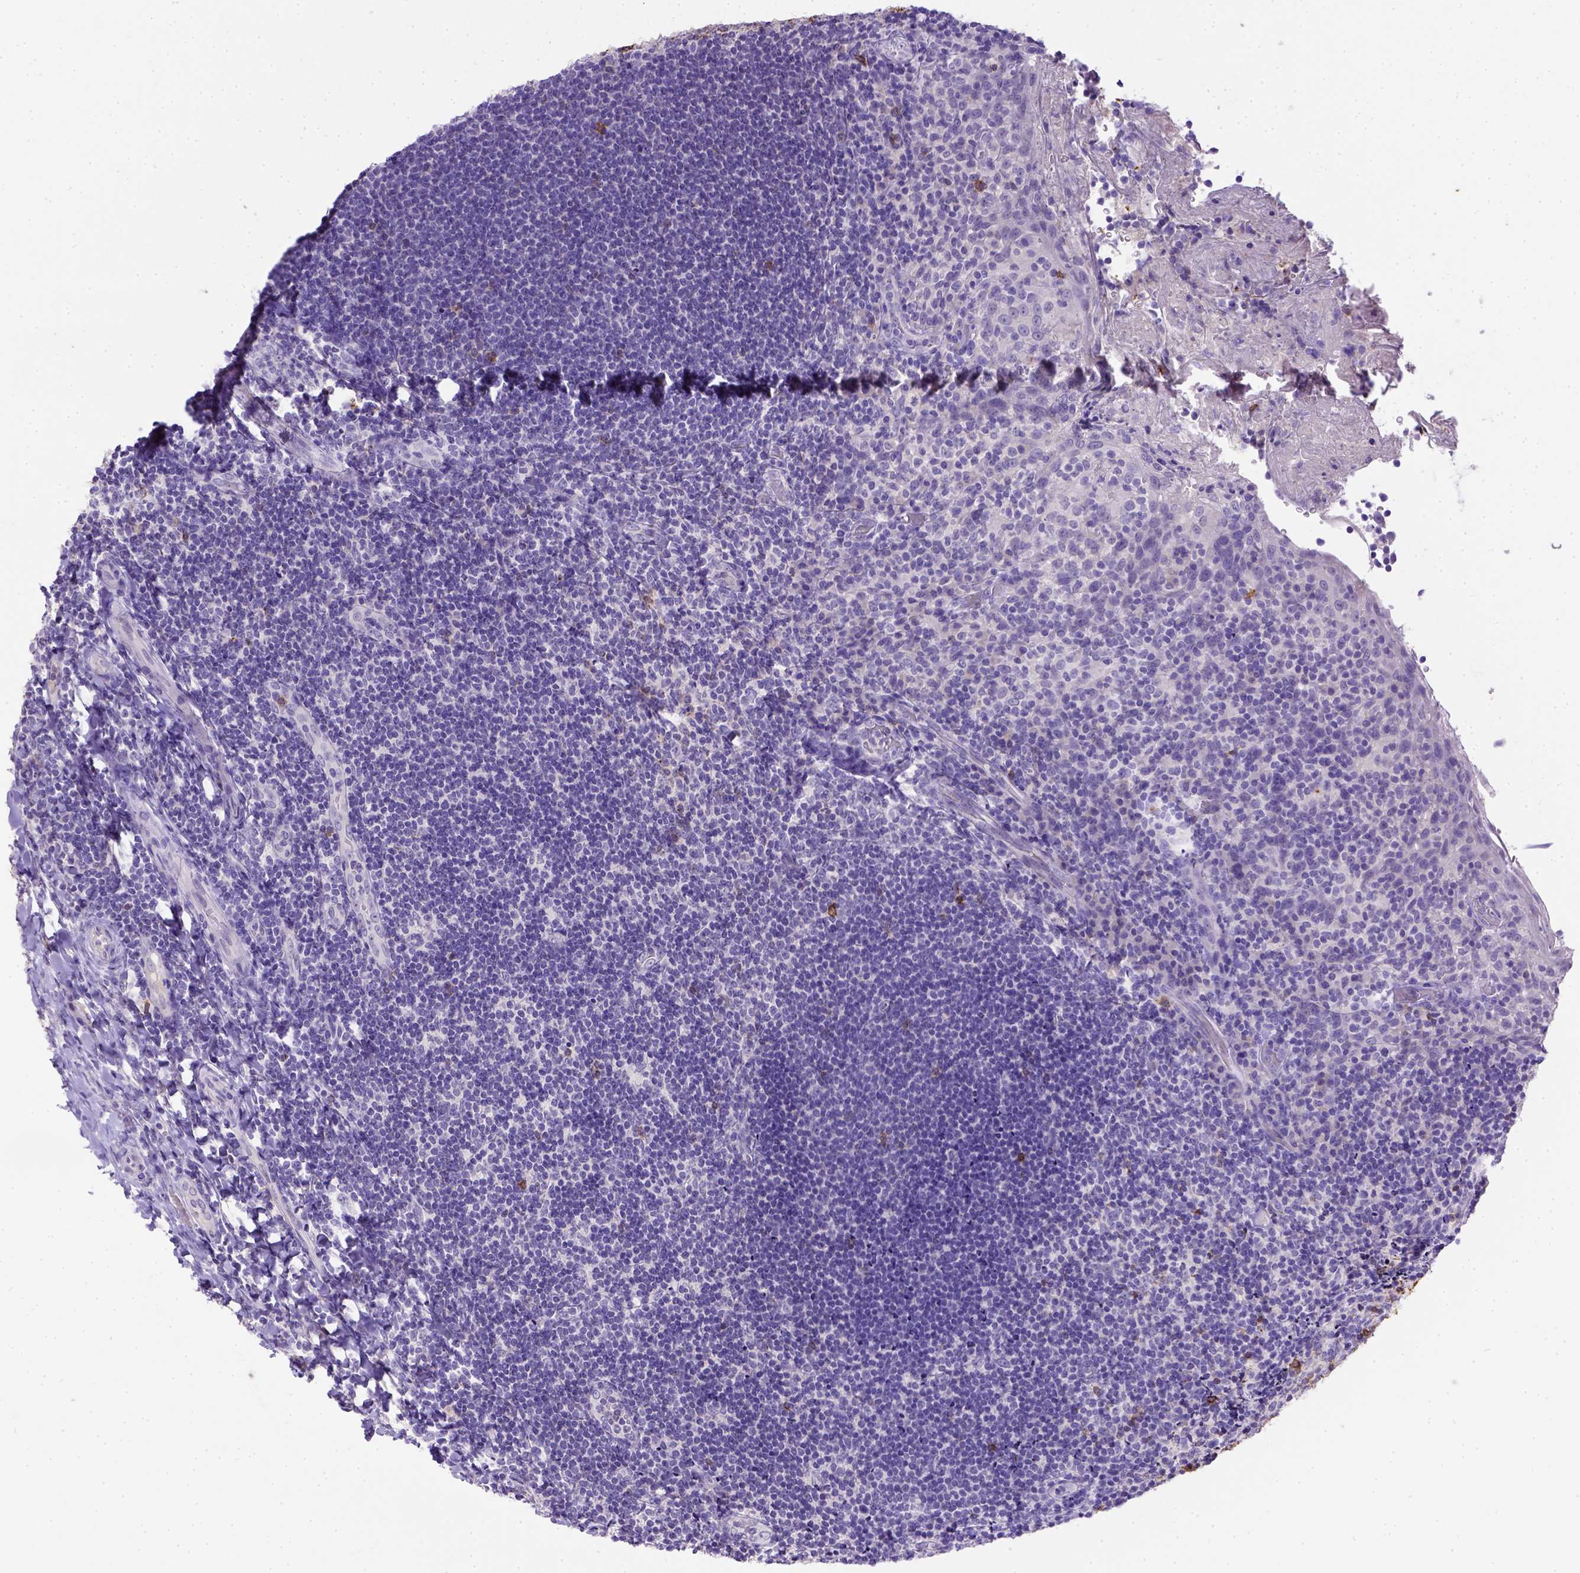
{"staining": {"intensity": "strong", "quantity": "<25%", "location": "cytoplasmic/membranous"}, "tissue": "tonsil", "cell_type": "Germinal center cells", "image_type": "normal", "snomed": [{"axis": "morphology", "description": "Normal tissue, NOS"}, {"axis": "topography", "description": "Tonsil"}], "caption": "Strong cytoplasmic/membranous protein staining is present in about <25% of germinal center cells in tonsil.", "gene": "B3GAT1", "patient": {"sex": "female", "age": 10}}